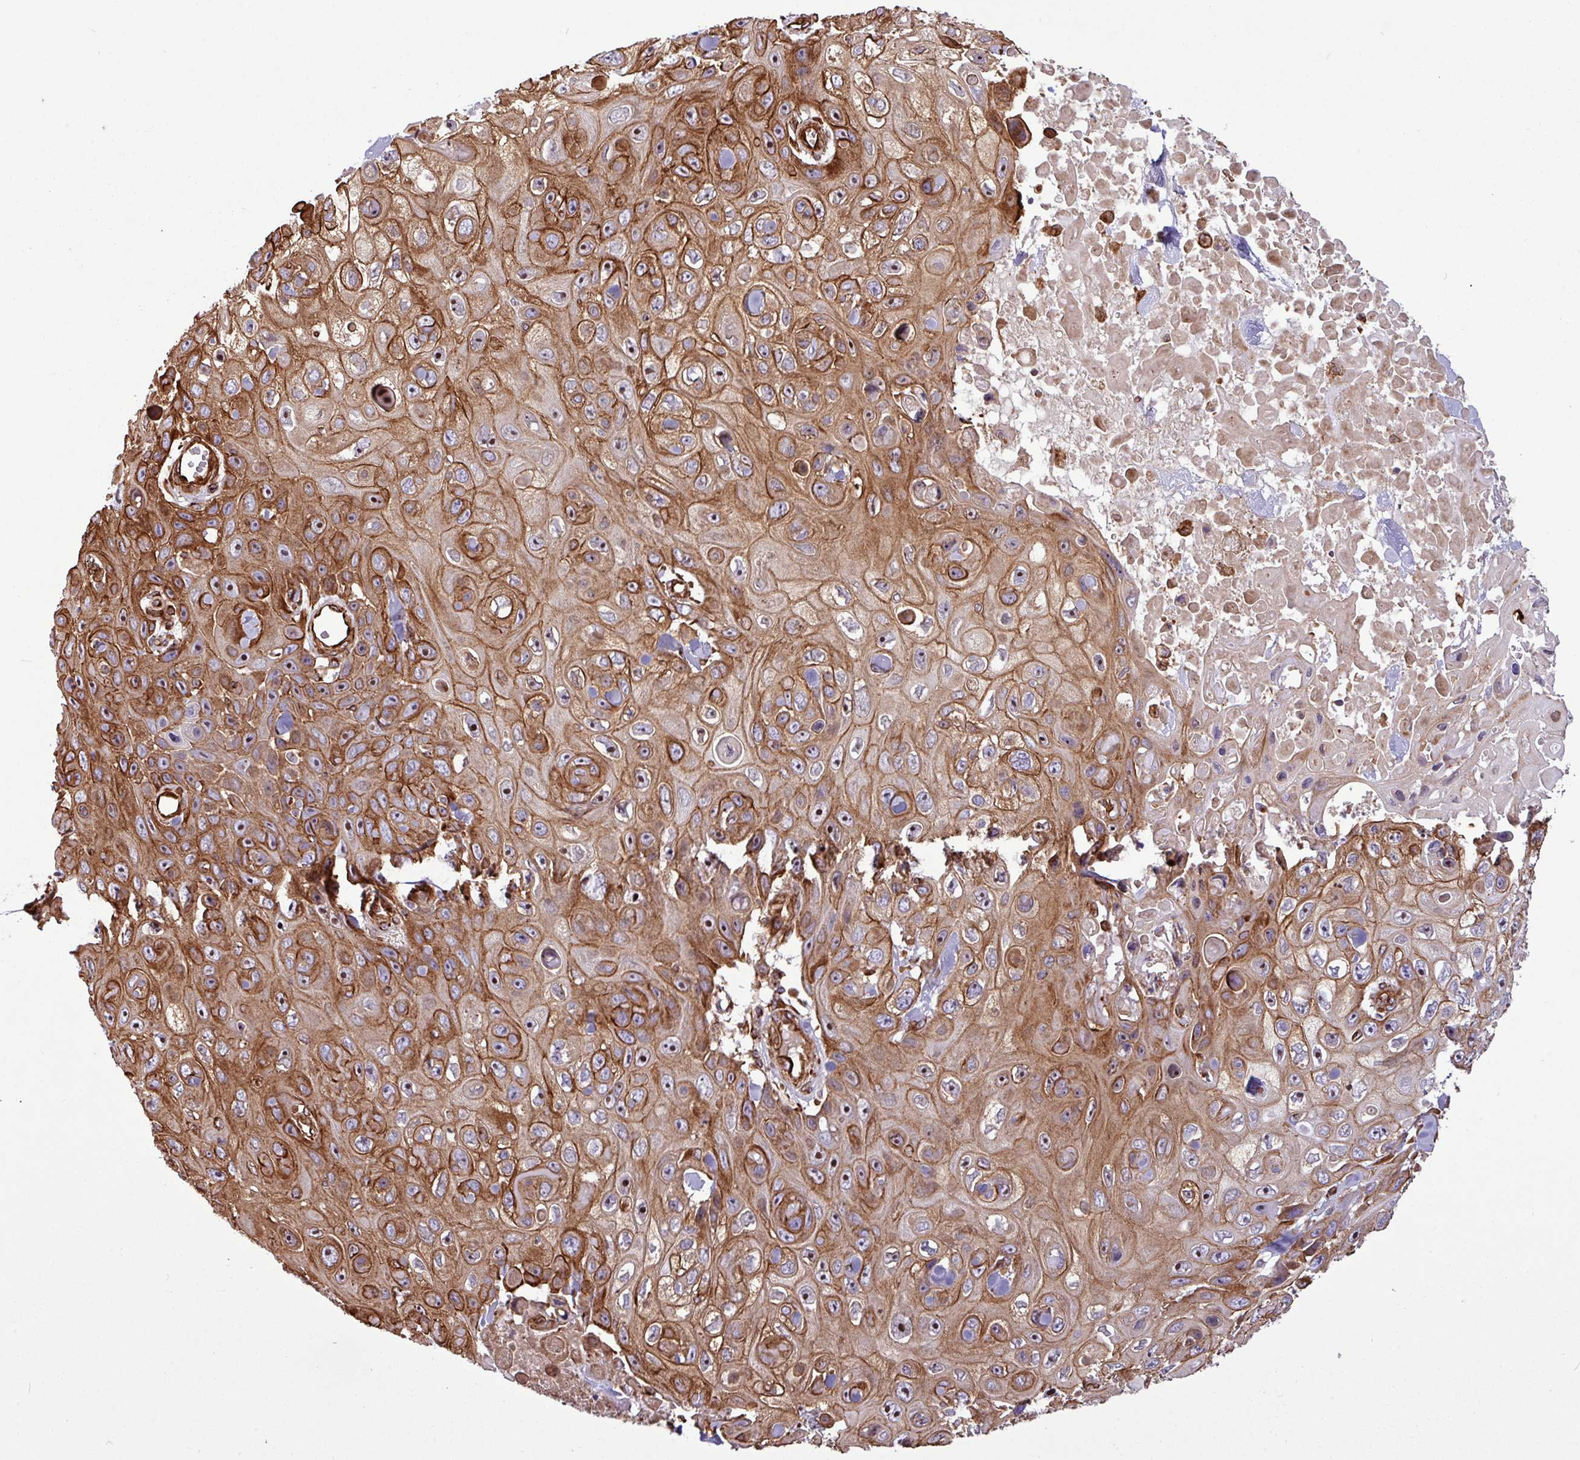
{"staining": {"intensity": "strong", "quantity": ">75%", "location": "cytoplasmic/membranous,nuclear"}, "tissue": "skin cancer", "cell_type": "Tumor cells", "image_type": "cancer", "snomed": [{"axis": "morphology", "description": "Squamous cell carcinoma, NOS"}, {"axis": "topography", "description": "Skin"}], "caption": "Human skin cancer stained for a protein (brown) exhibits strong cytoplasmic/membranous and nuclear positive positivity in approximately >75% of tumor cells.", "gene": "ZNF300", "patient": {"sex": "male", "age": 82}}